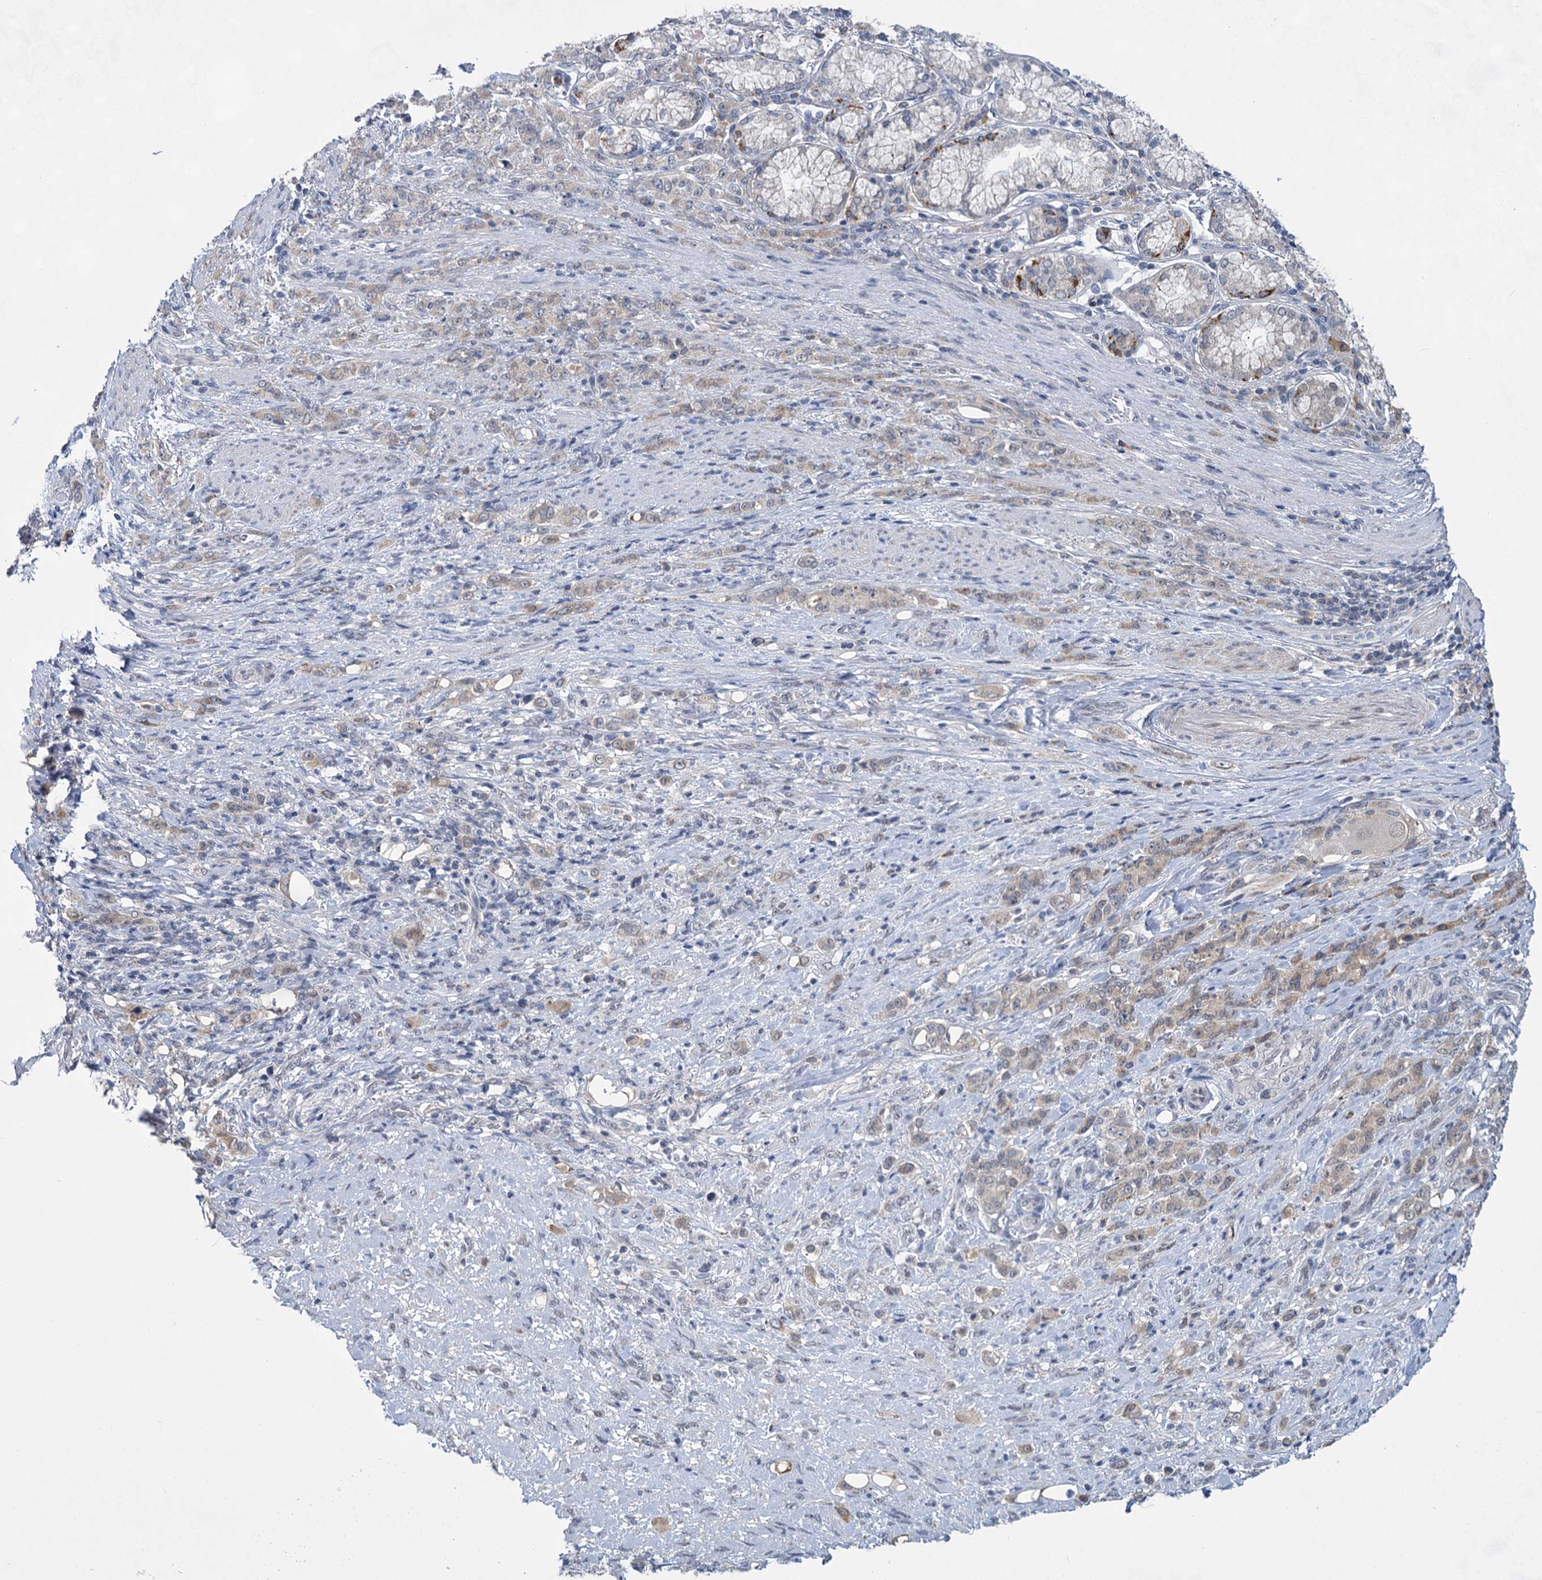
{"staining": {"intensity": "weak", "quantity": "25%-75%", "location": "cytoplasmic/membranous"}, "tissue": "stomach cancer", "cell_type": "Tumor cells", "image_type": "cancer", "snomed": [{"axis": "morphology", "description": "Adenocarcinoma, NOS"}, {"axis": "topography", "description": "Stomach"}], "caption": "Stomach cancer (adenocarcinoma) tissue displays weak cytoplasmic/membranous expression in about 25%-75% of tumor cells Nuclei are stained in blue.", "gene": "TTC17", "patient": {"sex": "female", "age": 79}}